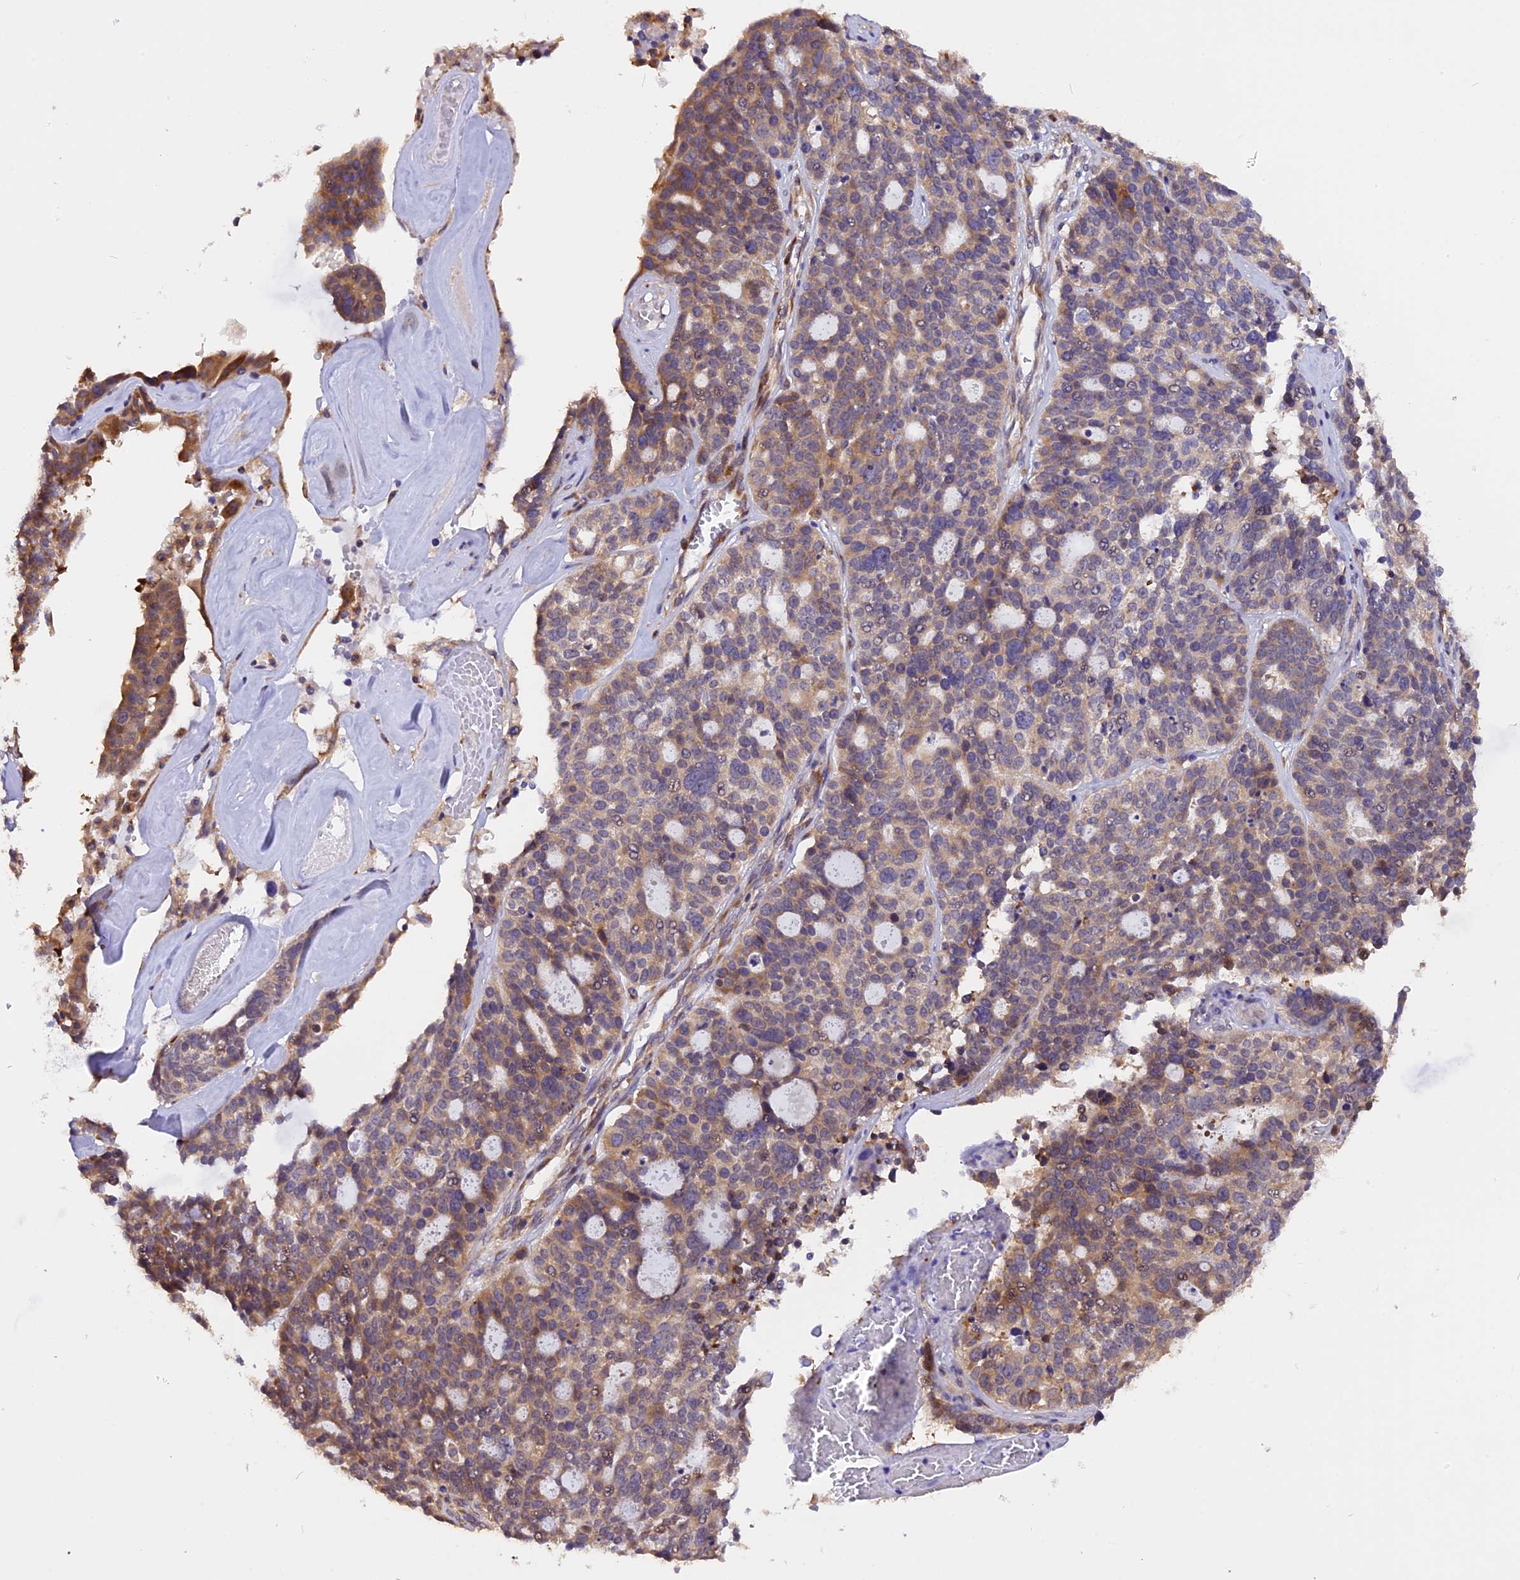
{"staining": {"intensity": "moderate", "quantity": ">75%", "location": "cytoplasmic/membranous"}, "tissue": "ovarian cancer", "cell_type": "Tumor cells", "image_type": "cancer", "snomed": [{"axis": "morphology", "description": "Cystadenocarcinoma, serous, NOS"}, {"axis": "topography", "description": "Ovary"}], "caption": "Immunohistochemical staining of ovarian serous cystadenocarcinoma reveals medium levels of moderate cytoplasmic/membranous positivity in approximately >75% of tumor cells.", "gene": "GNPTAB", "patient": {"sex": "female", "age": 59}}